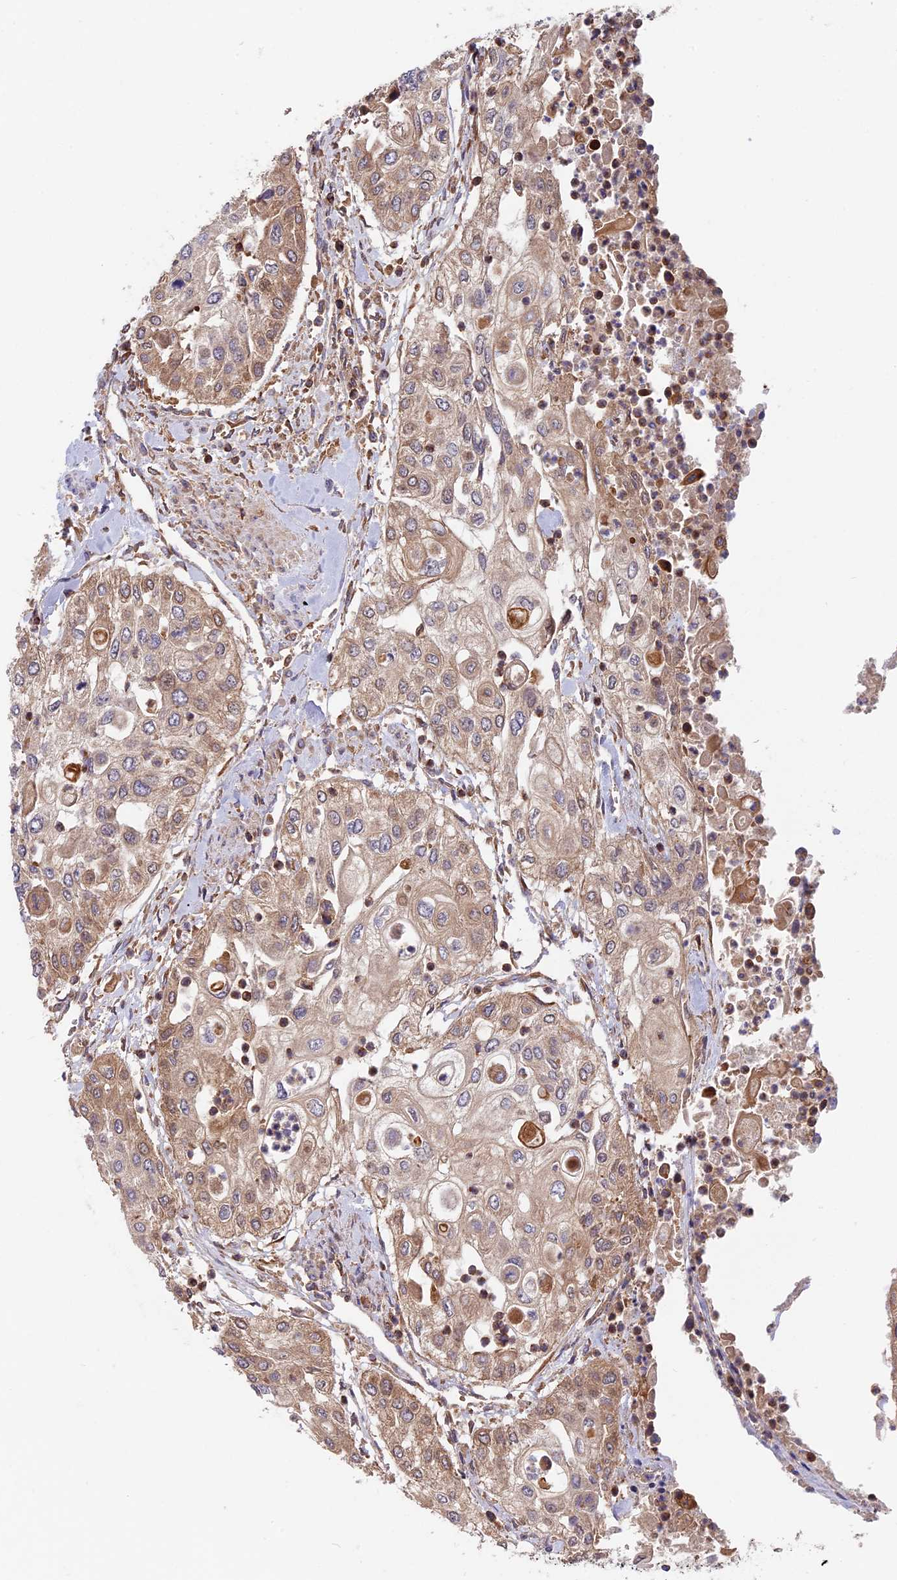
{"staining": {"intensity": "moderate", "quantity": "25%-75%", "location": "cytoplasmic/membranous"}, "tissue": "urothelial cancer", "cell_type": "Tumor cells", "image_type": "cancer", "snomed": [{"axis": "morphology", "description": "Urothelial carcinoma, High grade"}, {"axis": "topography", "description": "Urinary bladder"}], "caption": "Human high-grade urothelial carcinoma stained with a protein marker exhibits moderate staining in tumor cells.", "gene": "MYO9B", "patient": {"sex": "female", "age": 79}}